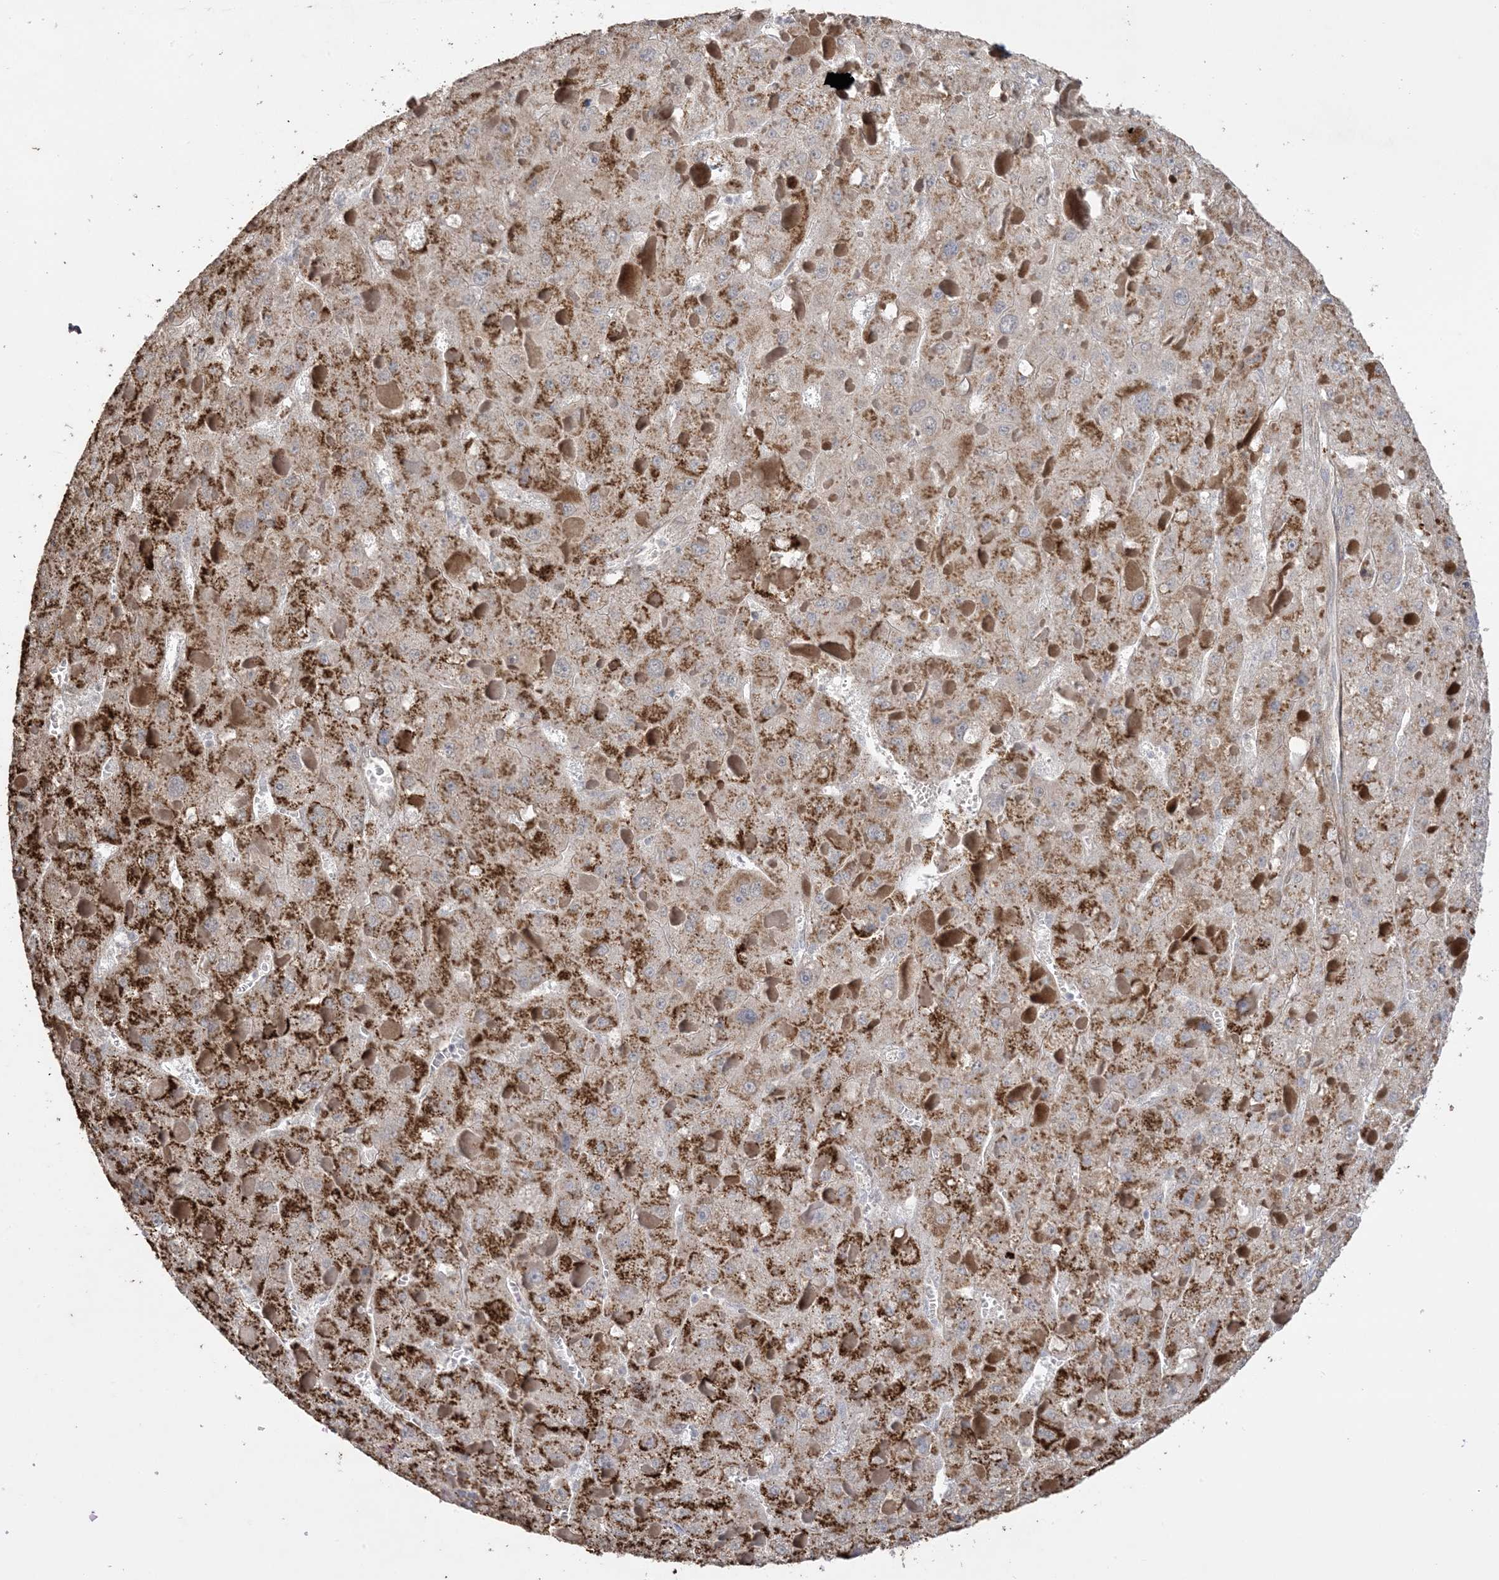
{"staining": {"intensity": "strong", "quantity": "25%-75%", "location": "cytoplasmic/membranous"}, "tissue": "liver cancer", "cell_type": "Tumor cells", "image_type": "cancer", "snomed": [{"axis": "morphology", "description": "Carcinoma, Hepatocellular, NOS"}, {"axis": "topography", "description": "Liver"}], "caption": "Human hepatocellular carcinoma (liver) stained with a protein marker reveals strong staining in tumor cells.", "gene": "XRN1", "patient": {"sex": "female", "age": 73}}